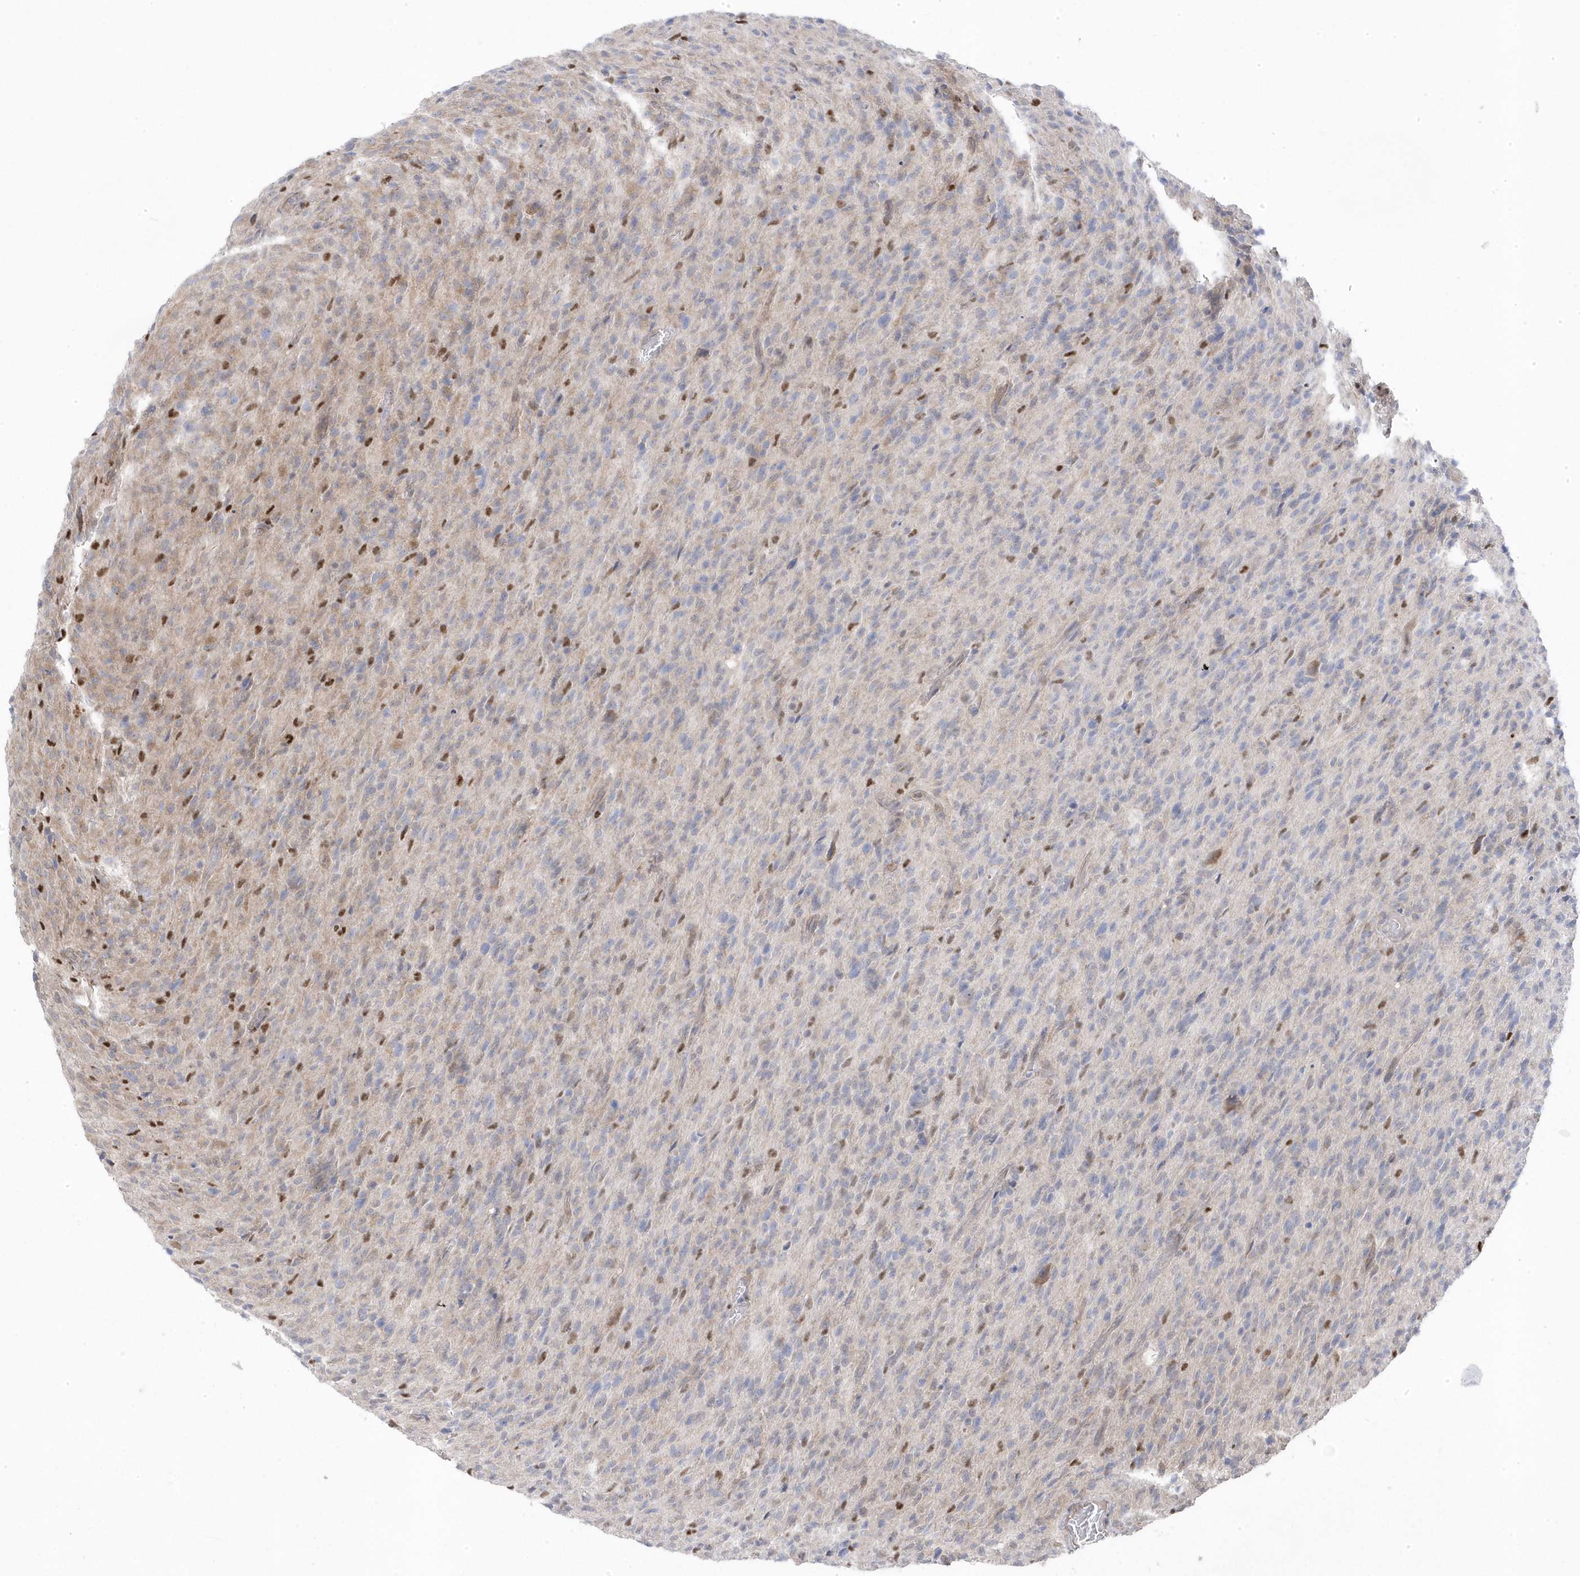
{"staining": {"intensity": "negative", "quantity": "none", "location": "none"}, "tissue": "glioma", "cell_type": "Tumor cells", "image_type": "cancer", "snomed": [{"axis": "morphology", "description": "Glioma, malignant, High grade"}, {"axis": "topography", "description": "Brain"}], "caption": "Image shows no significant protein expression in tumor cells of malignant glioma (high-grade).", "gene": "GTPBP6", "patient": {"sex": "female", "age": 57}}